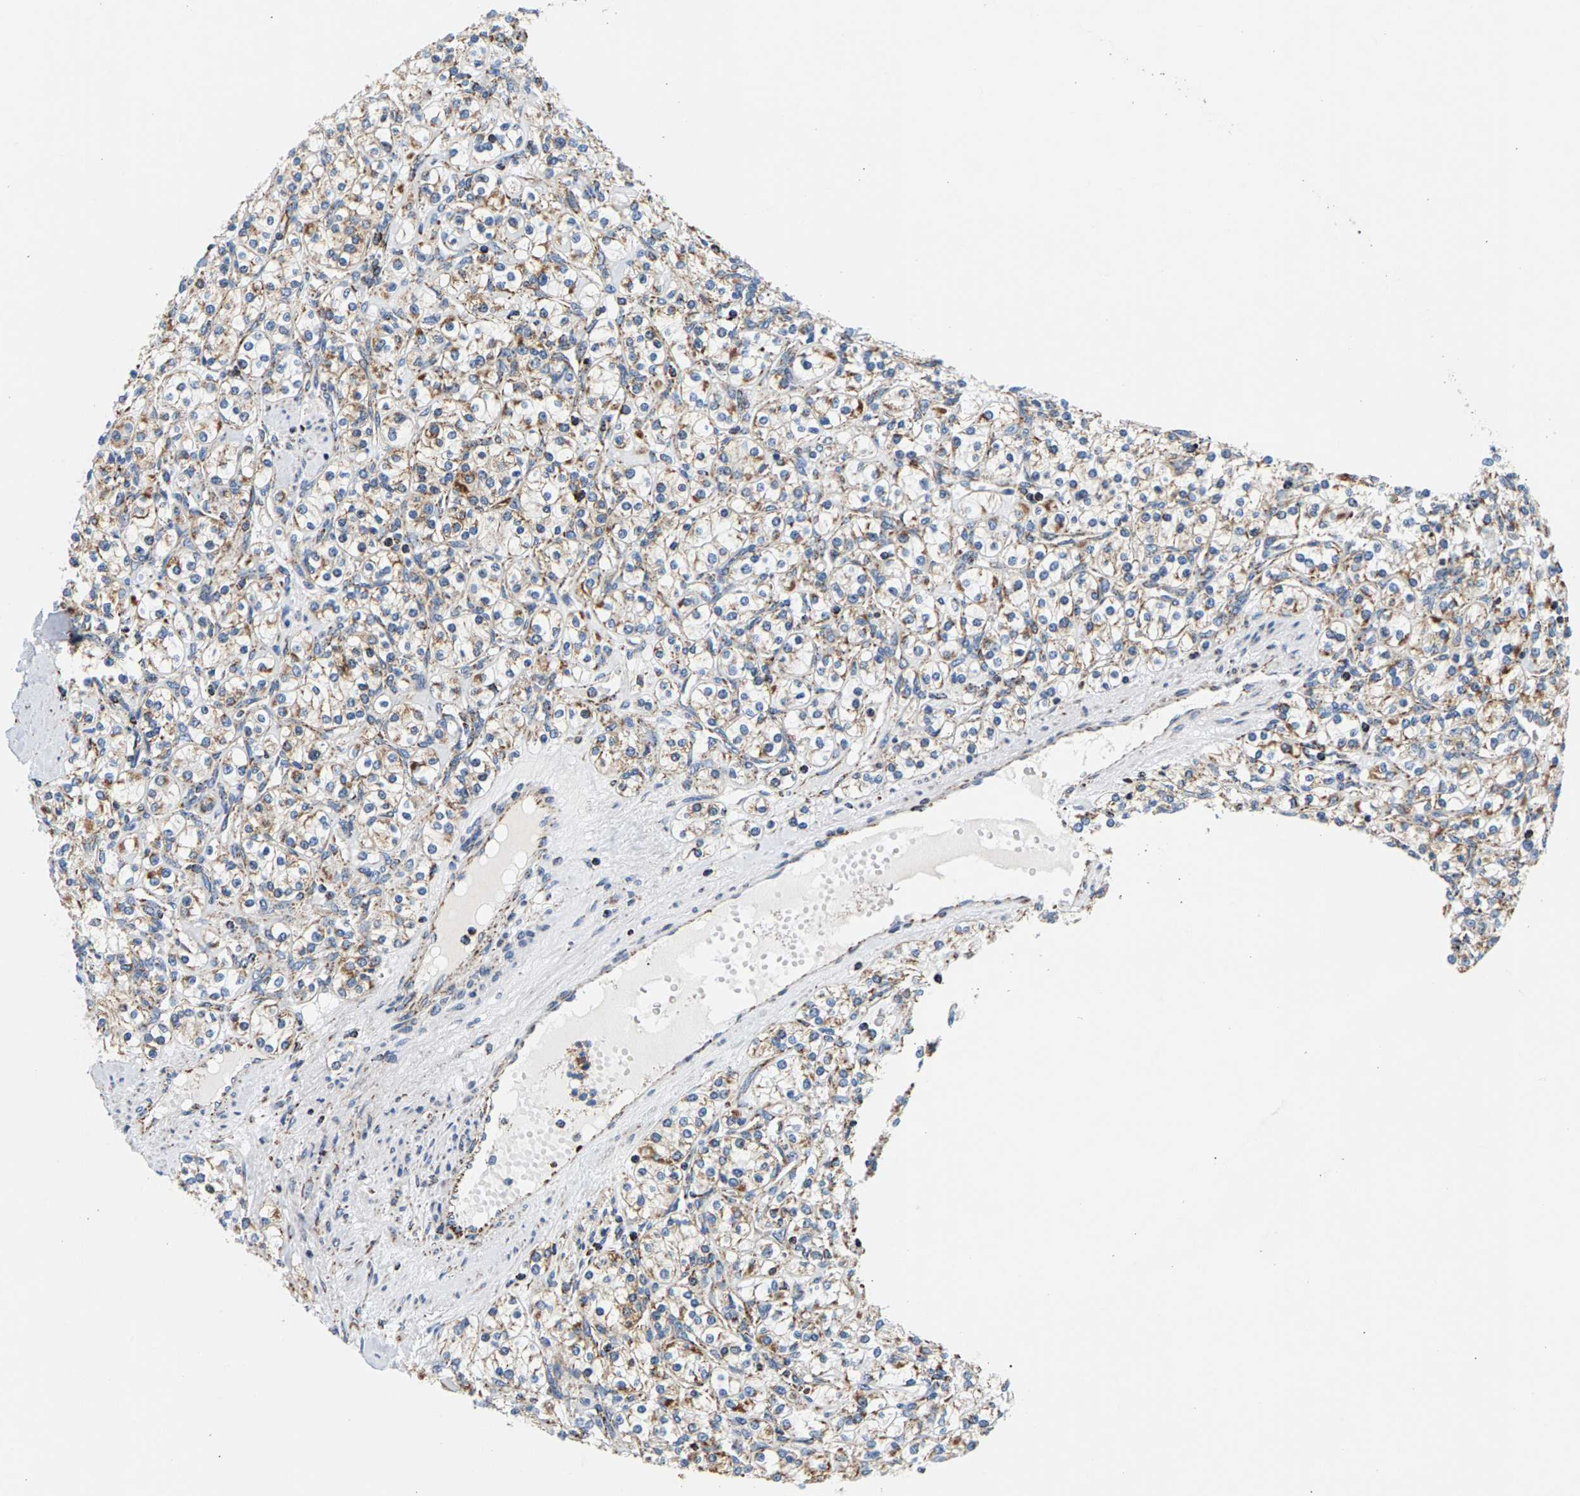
{"staining": {"intensity": "moderate", "quantity": ">75%", "location": "cytoplasmic/membranous"}, "tissue": "renal cancer", "cell_type": "Tumor cells", "image_type": "cancer", "snomed": [{"axis": "morphology", "description": "Adenocarcinoma, NOS"}, {"axis": "topography", "description": "Kidney"}], "caption": "Human renal cancer stained with a brown dye reveals moderate cytoplasmic/membranous positive positivity in approximately >75% of tumor cells.", "gene": "PDE1A", "patient": {"sex": "male", "age": 77}}